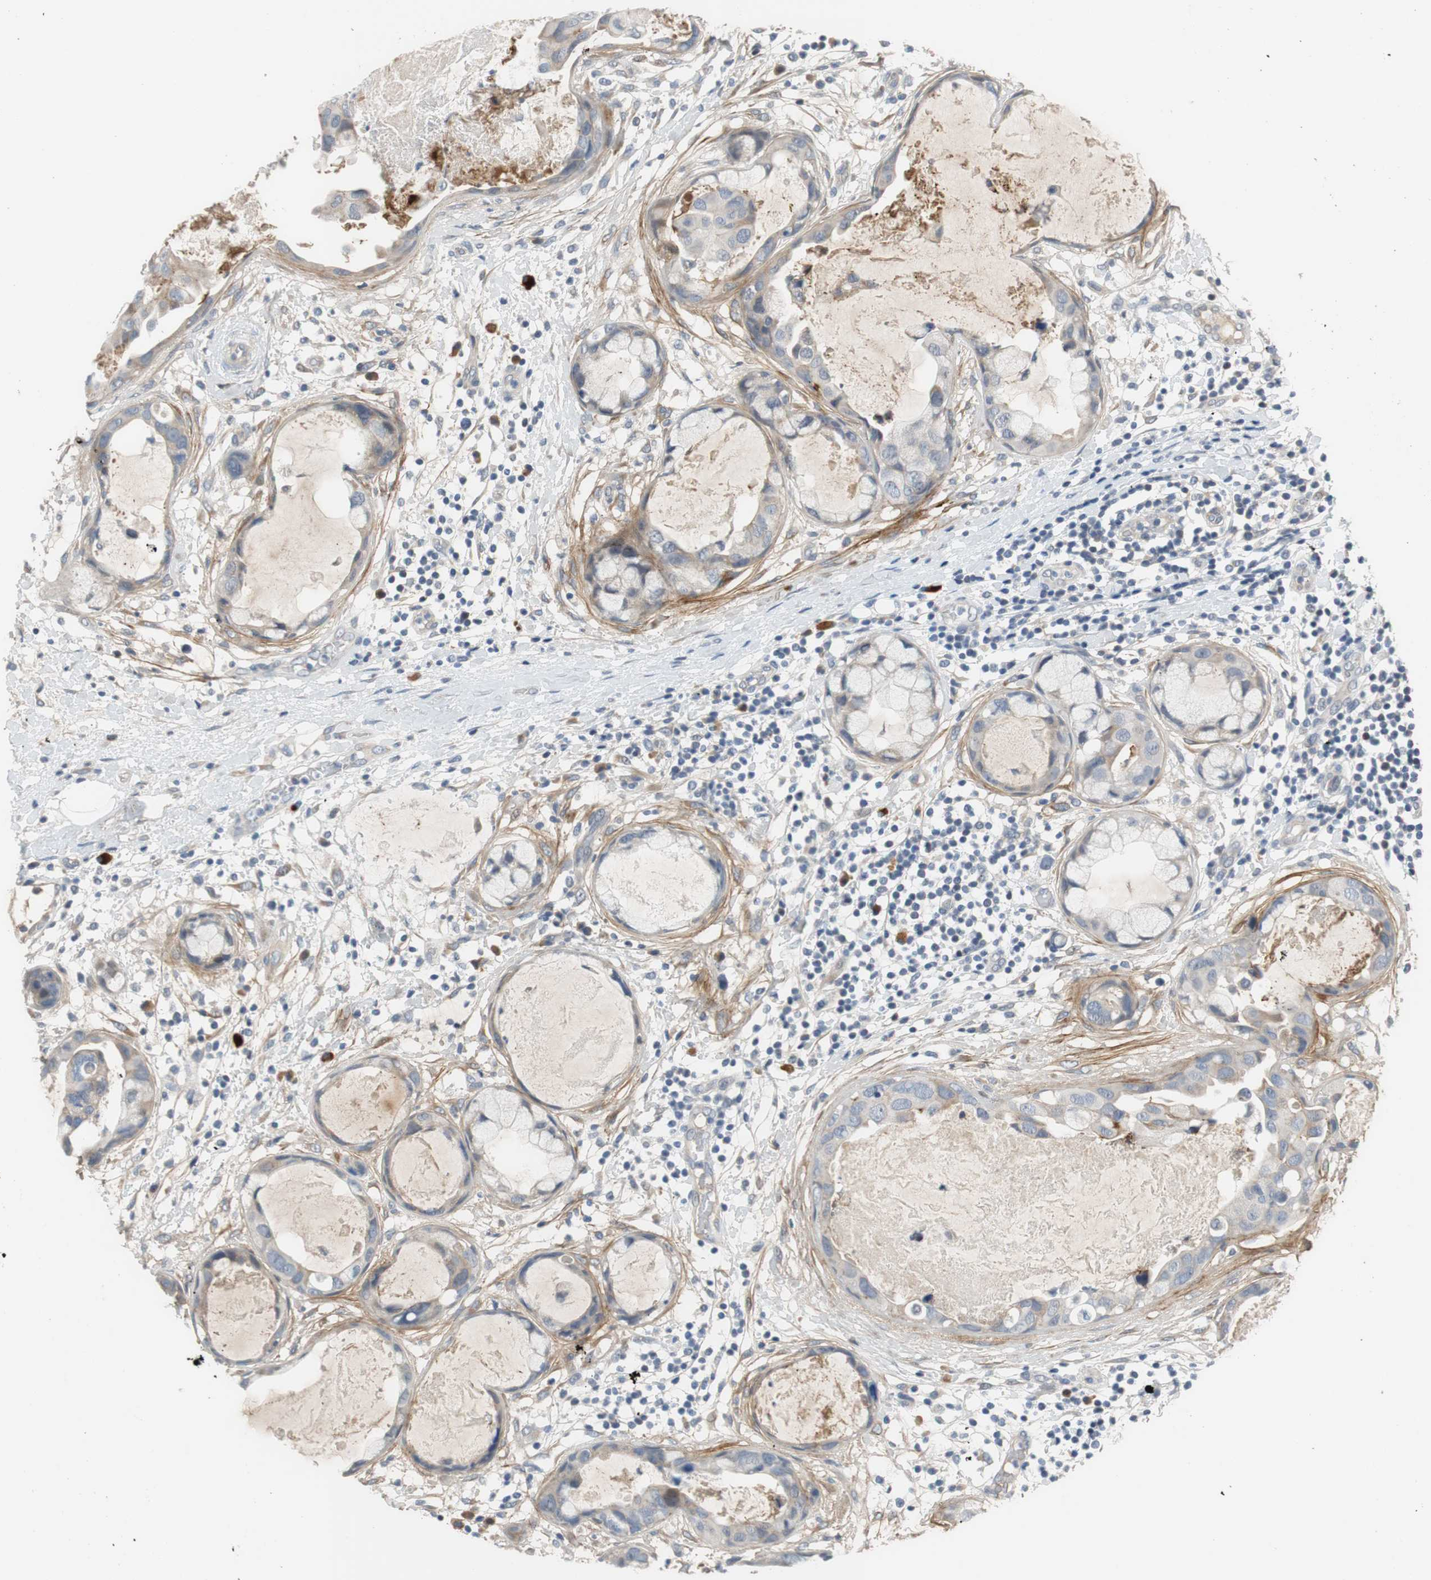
{"staining": {"intensity": "weak", "quantity": "25%-75%", "location": "cytoplasmic/membranous"}, "tissue": "breast cancer", "cell_type": "Tumor cells", "image_type": "cancer", "snomed": [{"axis": "morphology", "description": "Duct carcinoma"}, {"axis": "topography", "description": "Breast"}], "caption": "Weak cytoplasmic/membranous protein staining is seen in approximately 25%-75% of tumor cells in breast cancer.", "gene": "COL12A1", "patient": {"sex": "female", "age": 40}}